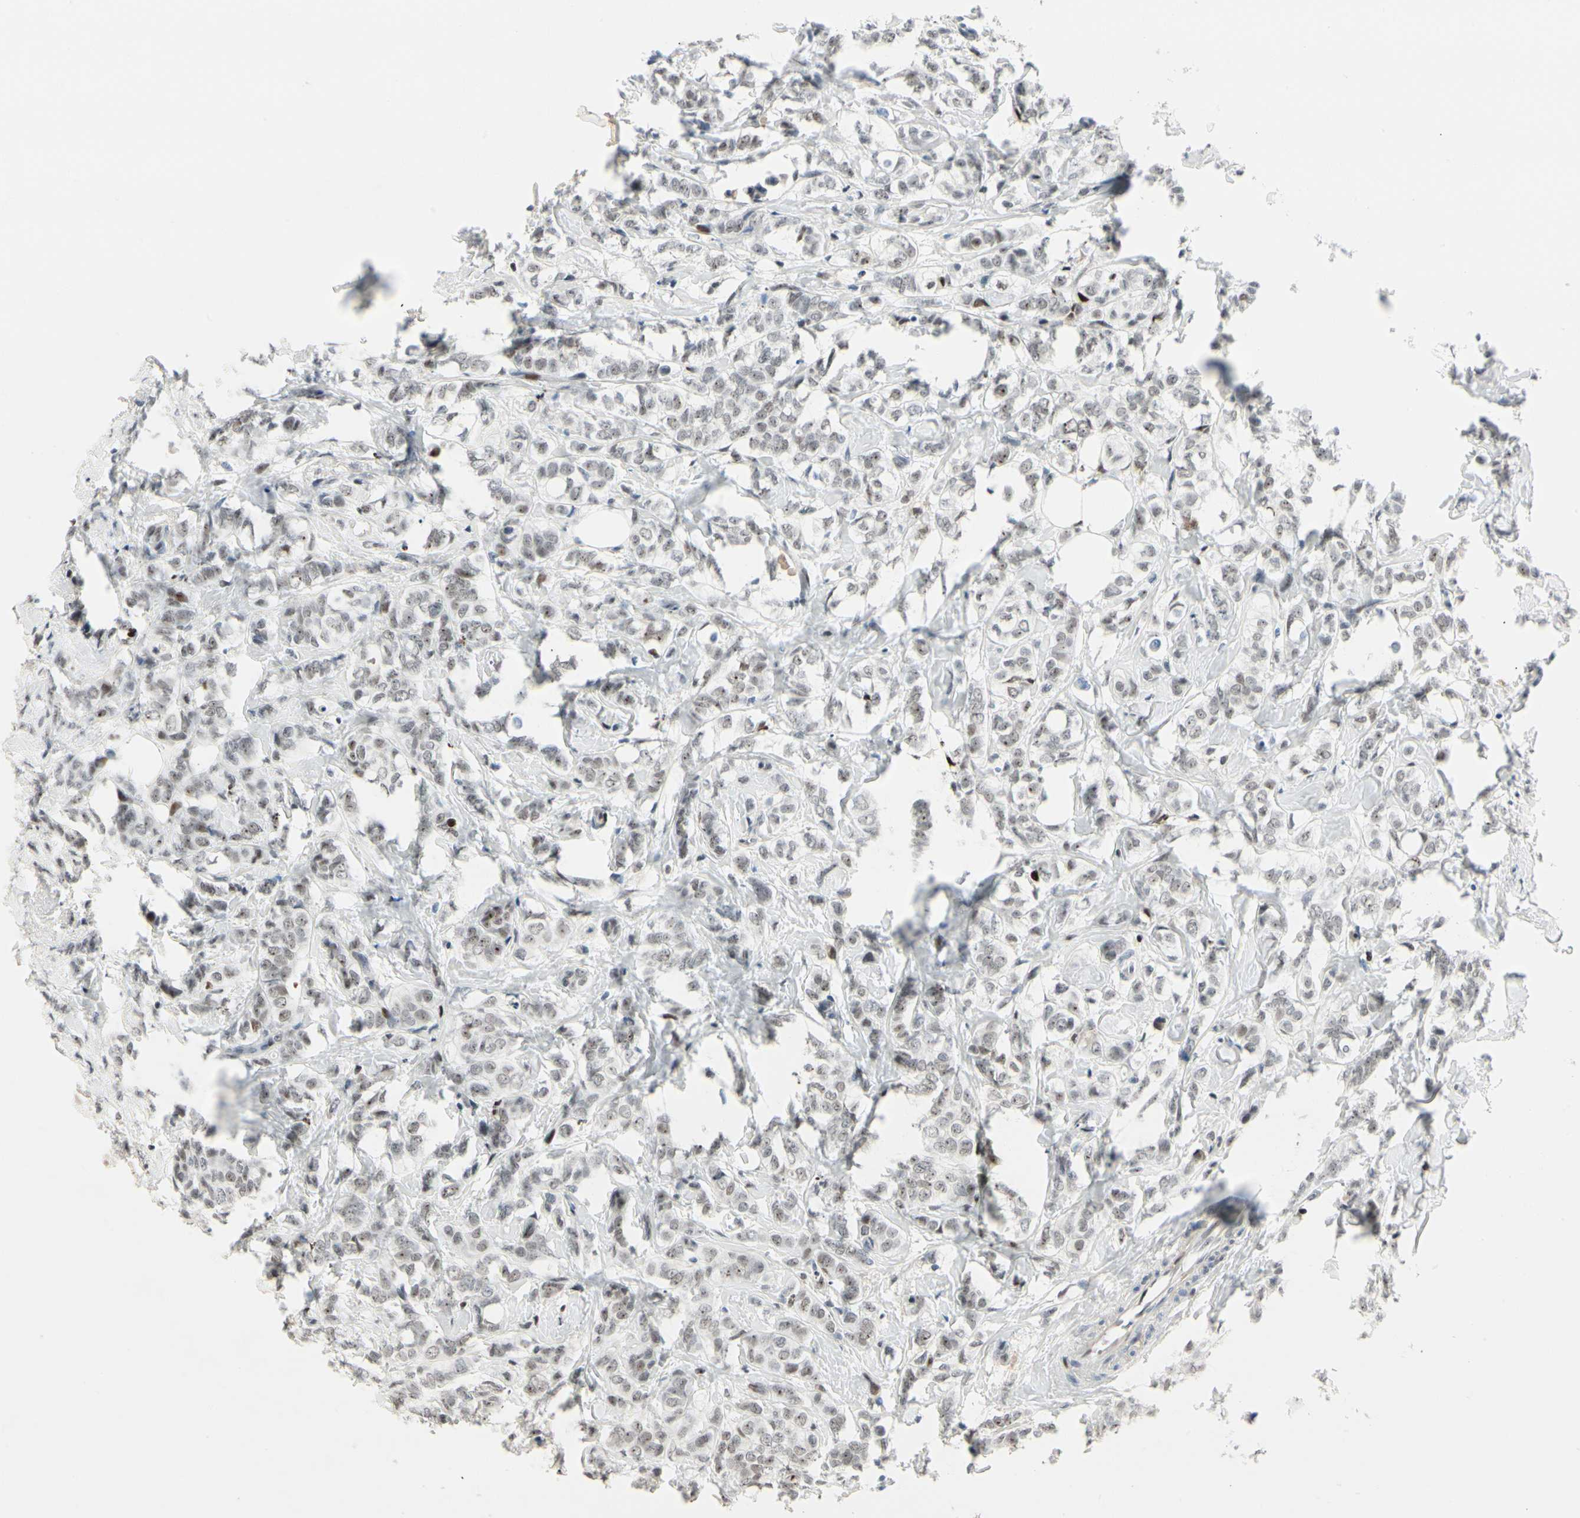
{"staining": {"intensity": "weak", "quantity": ">75%", "location": "nuclear"}, "tissue": "breast cancer", "cell_type": "Tumor cells", "image_type": "cancer", "snomed": [{"axis": "morphology", "description": "Lobular carcinoma"}, {"axis": "topography", "description": "Breast"}], "caption": "Lobular carcinoma (breast) tissue demonstrates weak nuclear expression in approximately >75% of tumor cells (Stains: DAB (3,3'-diaminobenzidine) in brown, nuclei in blue, Microscopy: brightfield microscopy at high magnification).", "gene": "FOXO3", "patient": {"sex": "female", "age": 60}}